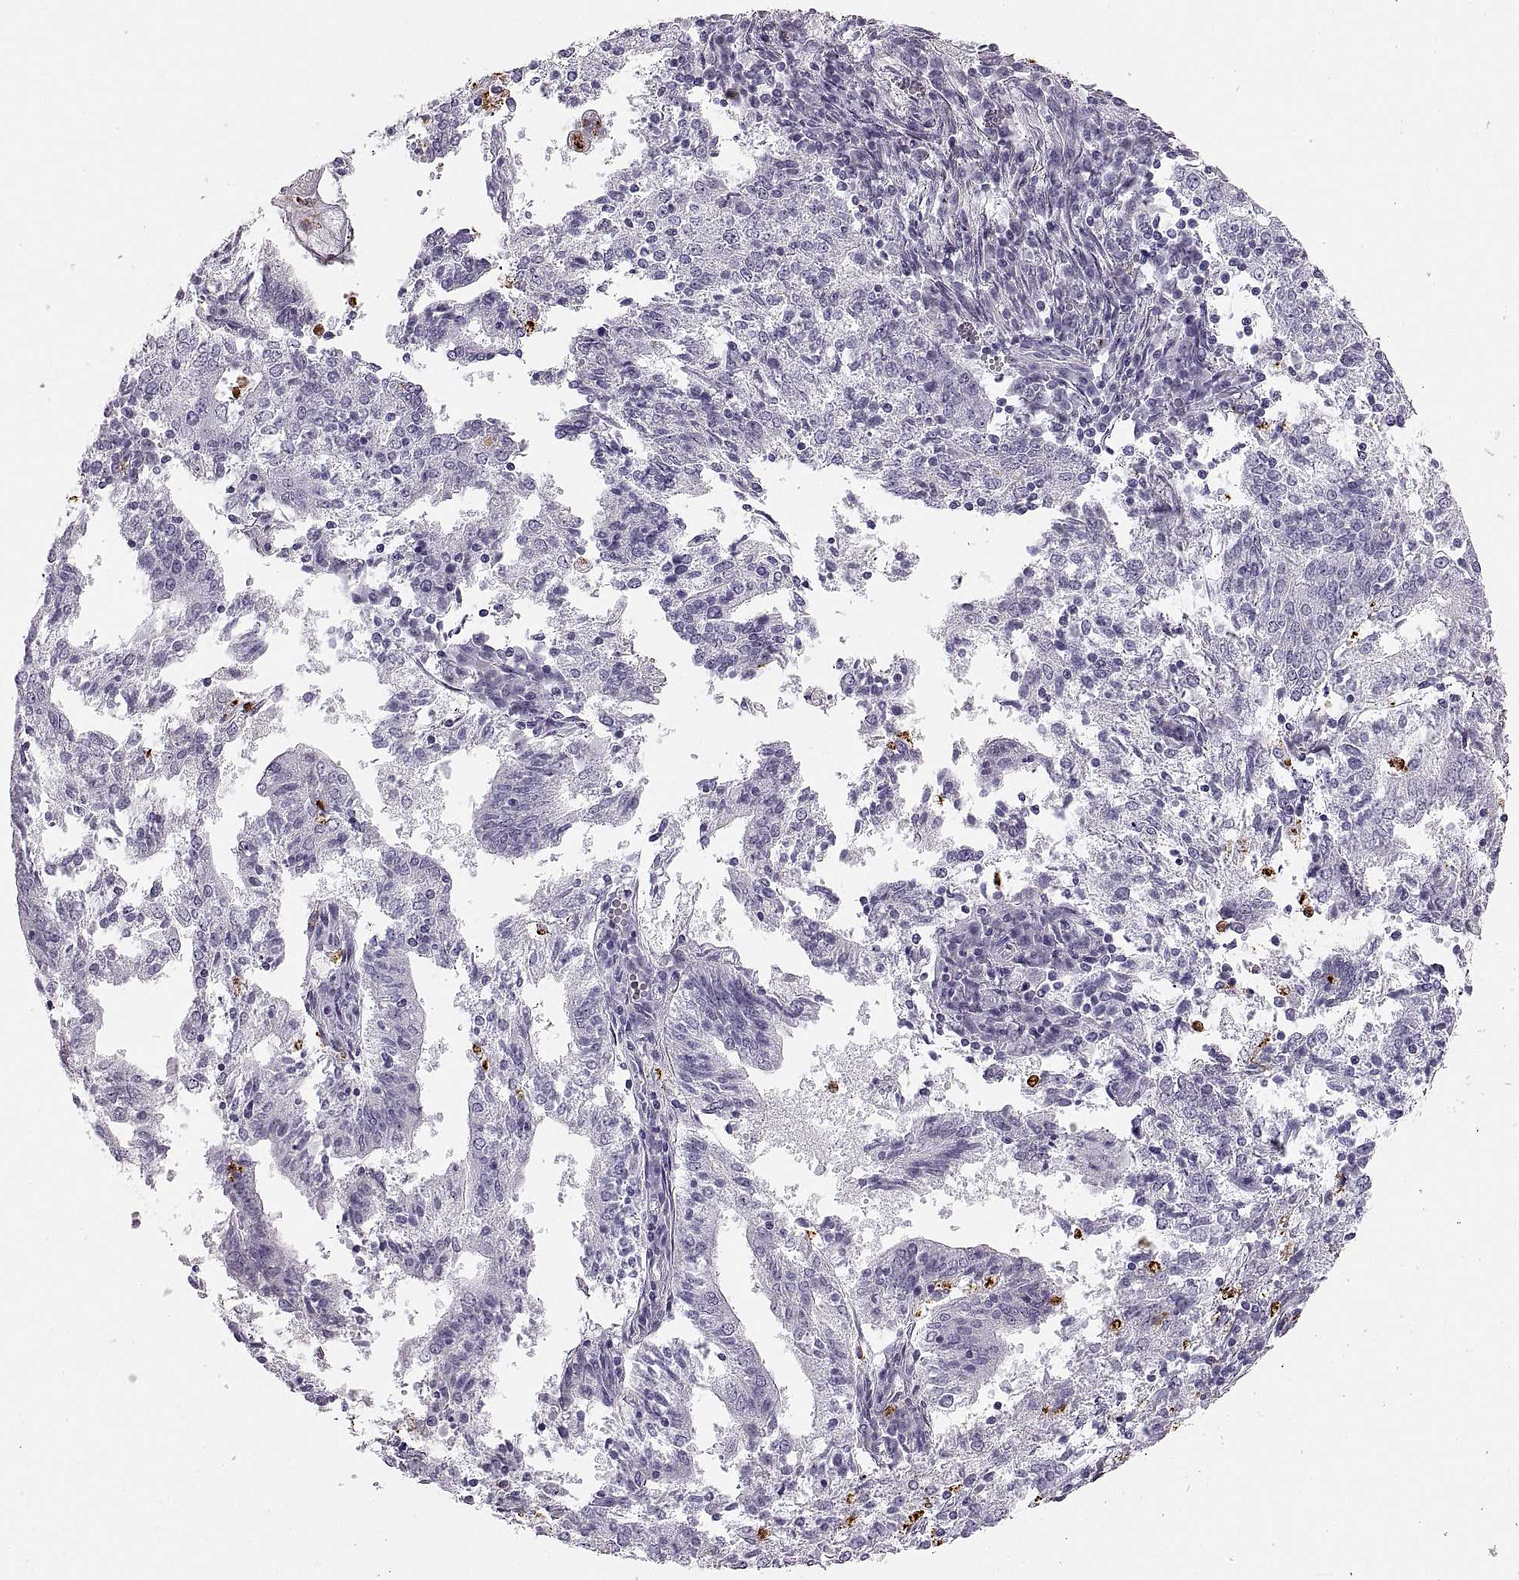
{"staining": {"intensity": "negative", "quantity": "none", "location": "none"}, "tissue": "endometrial cancer", "cell_type": "Tumor cells", "image_type": "cancer", "snomed": [{"axis": "morphology", "description": "Adenocarcinoma, NOS"}, {"axis": "topography", "description": "Endometrium"}], "caption": "The photomicrograph displays no staining of tumor cells in endometrial cancer.", "gene": "MILR1", "patient": {"sex": "female", "age": 82}}